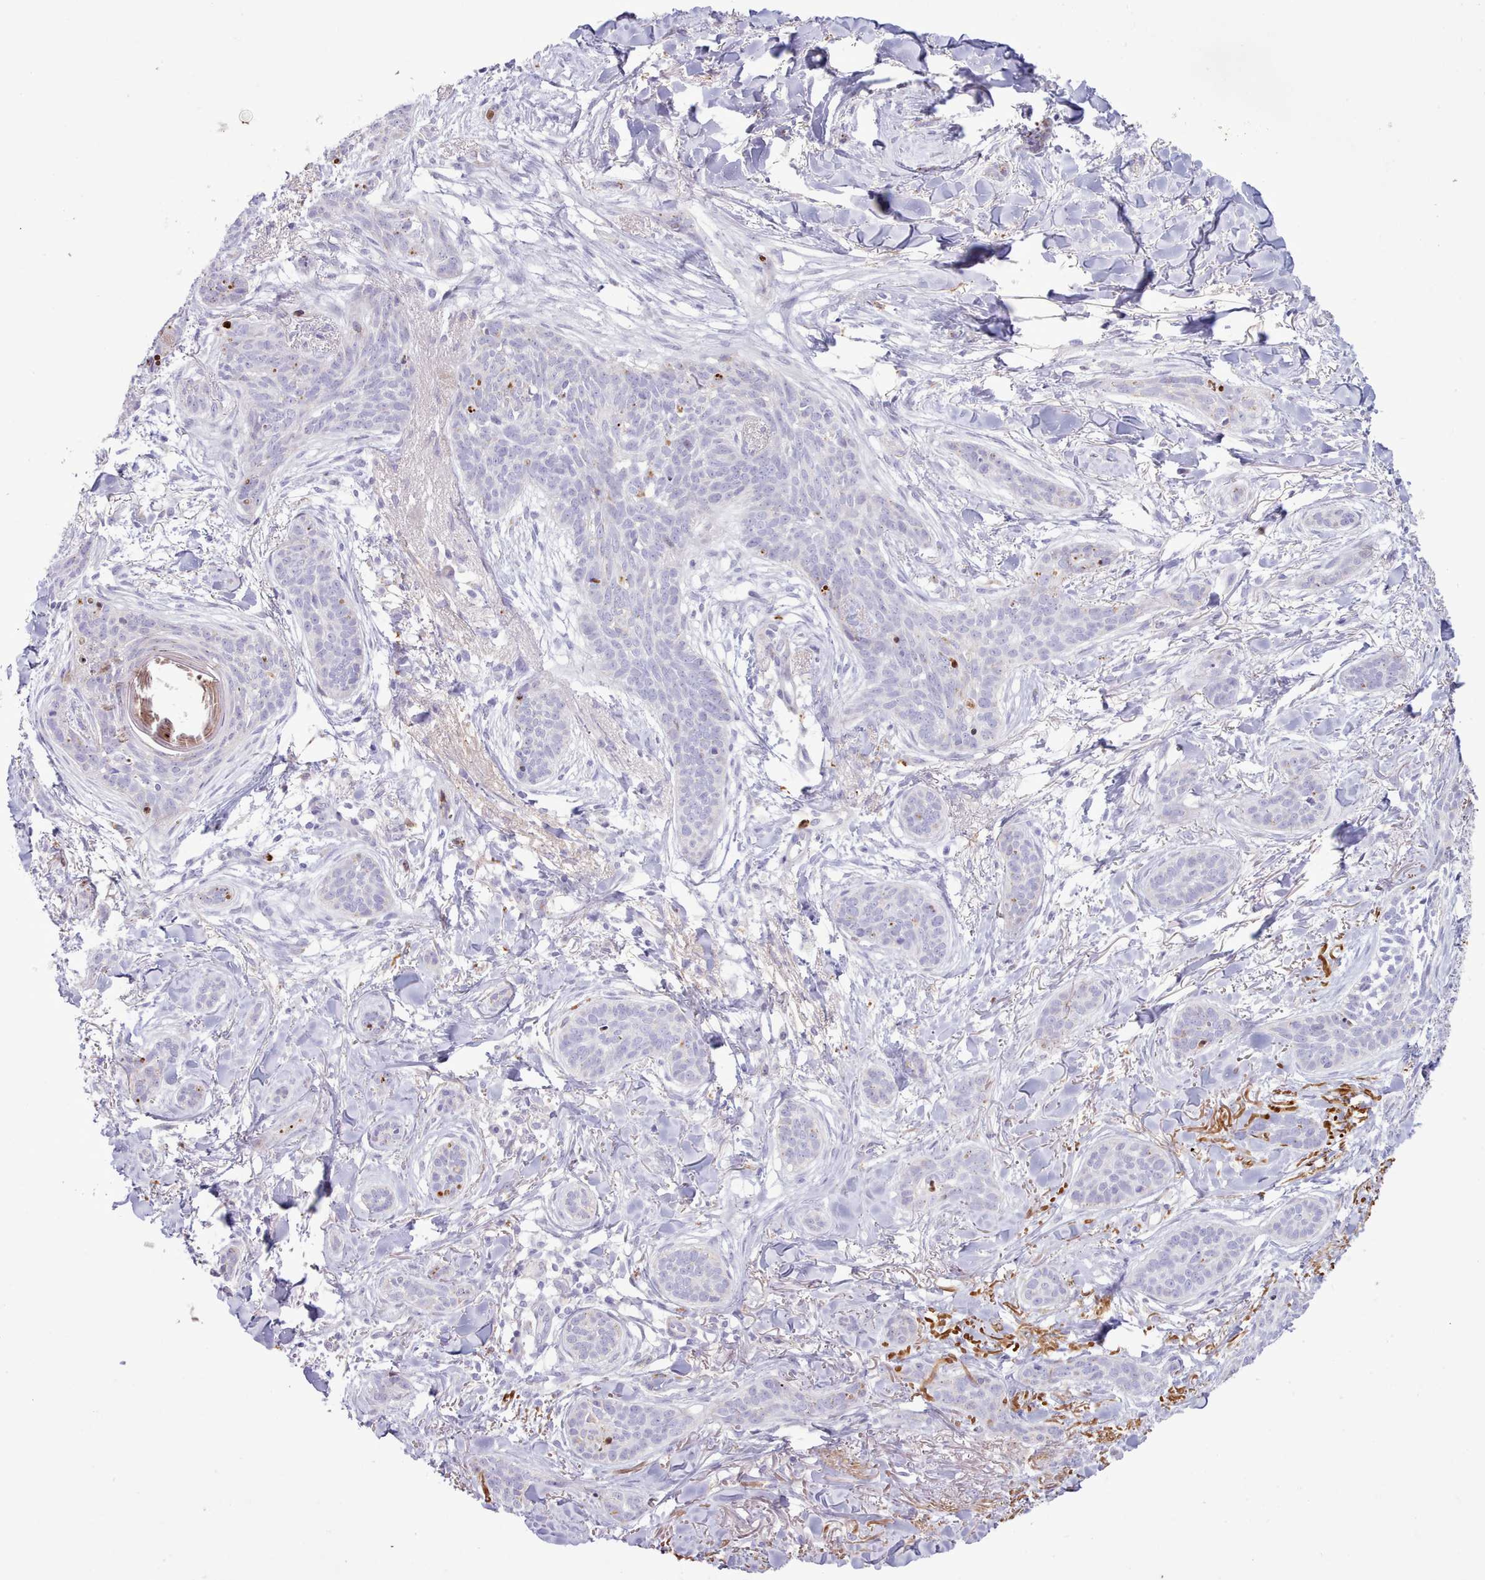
{"staining": {"intensity": "negative", "quantity": "none", "location": "none"}, "tissue": "skin cancer", "cell_type": "Tumor cells", "image_type": "cancer", "snomed": [{"axis": "morphology", "description": "Basal cell carcinoma"}, {"axis": "topography", "description": "Skin"}], "caption": "Protein analysis of skin cancer demonstrates no significant expression in tumor cells.", "gene": "SRD5A1", "patient": {"sex": "male", "age": 52}}